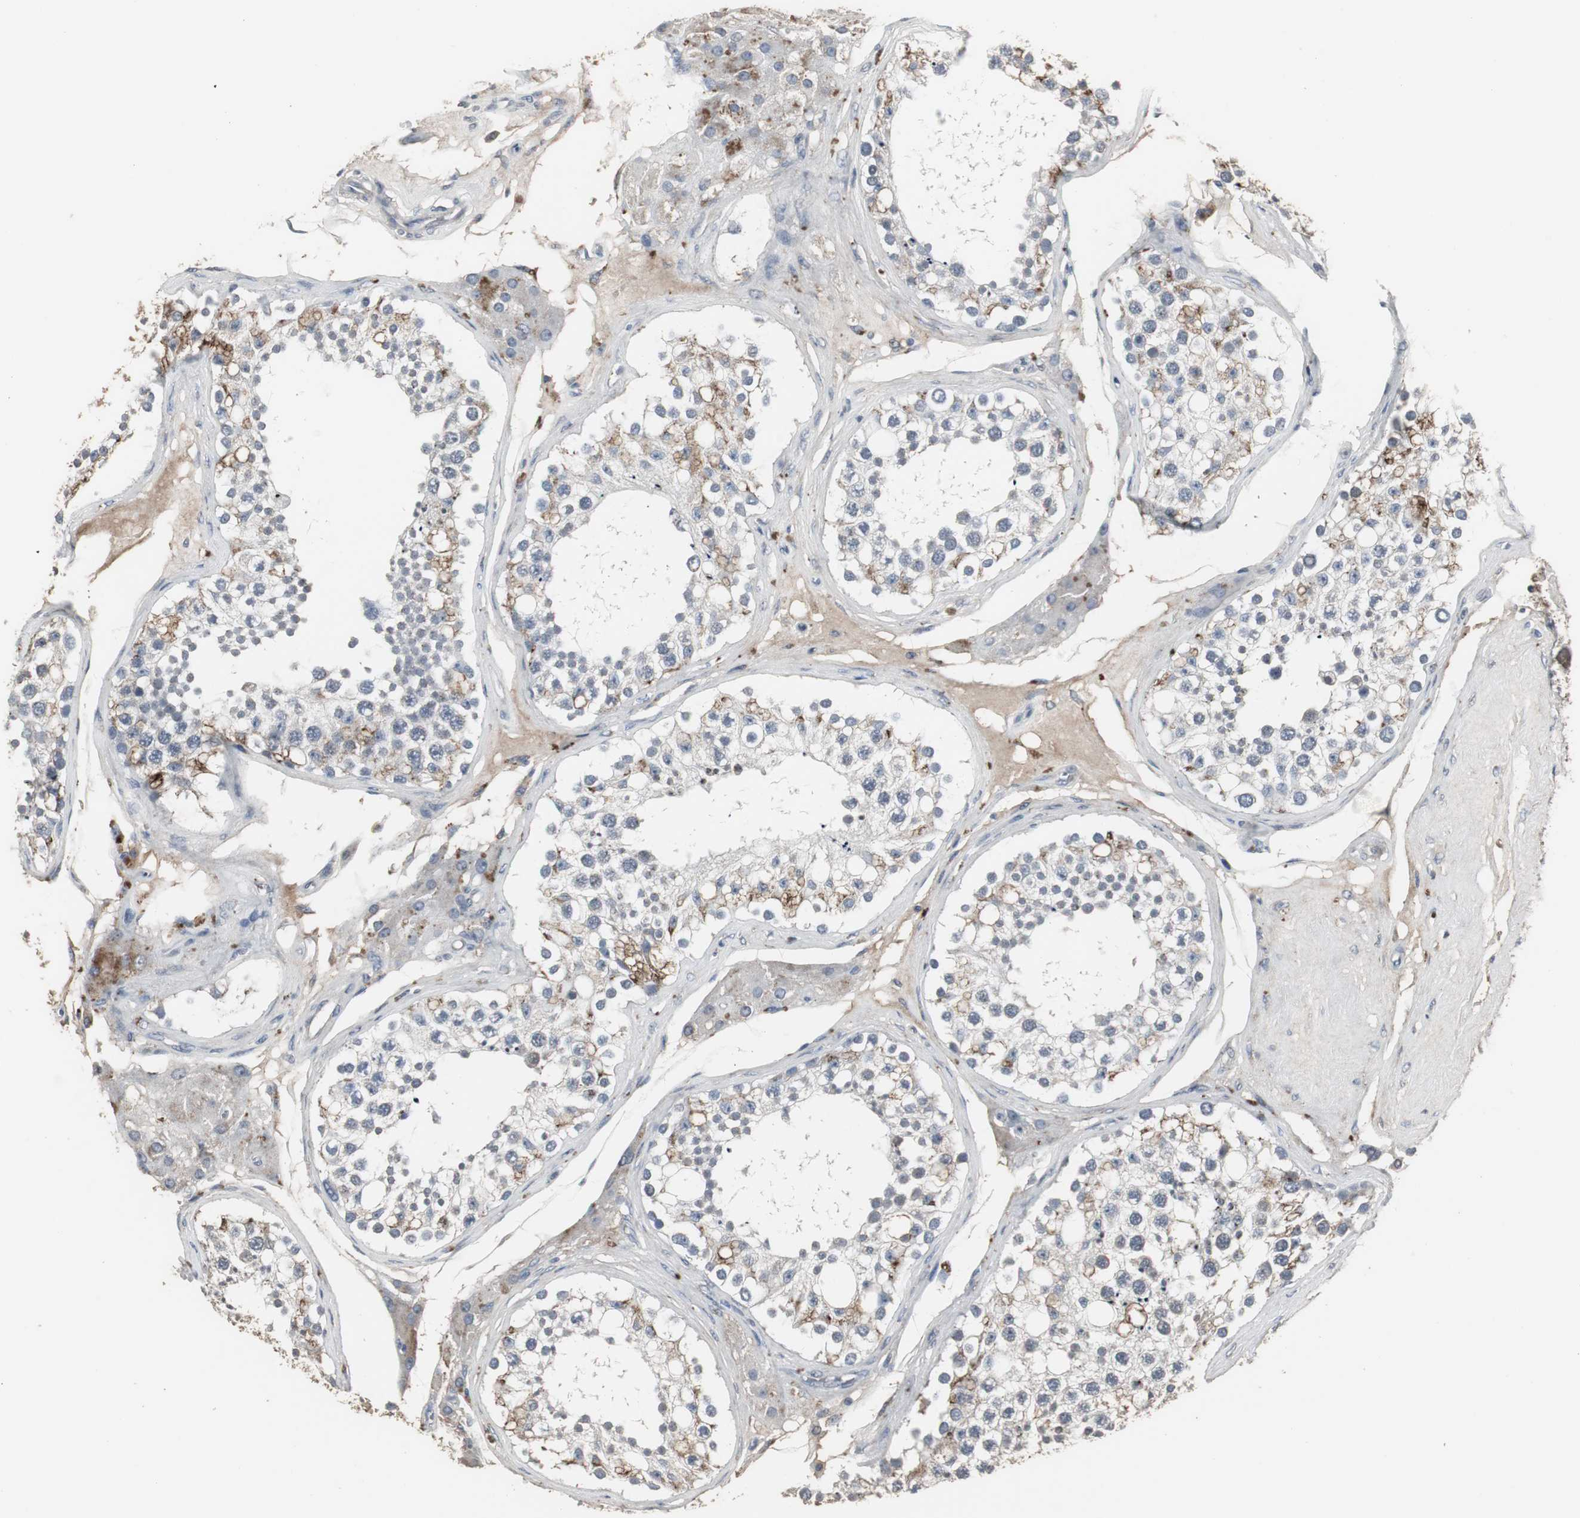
{"staining": {"intensity": "weak", "quantity": "<25%", "location": "cytoplasmic/membranous"}, "tissue": "testis", "cell_type": "Cells in seminiferous ducts", "image_type": "normal", "snomed": [{"axis": "morphology", "description": "Normal tissue, NOS"}, {"axis": "topography", "description": "Testis"}], "caption": "A photomicrograph of testis stained for a protein displays no brown staining in cells in seminiferous ducts.", "gene": "ACAA1", "patient": {"sex": "male", "age": 68}}